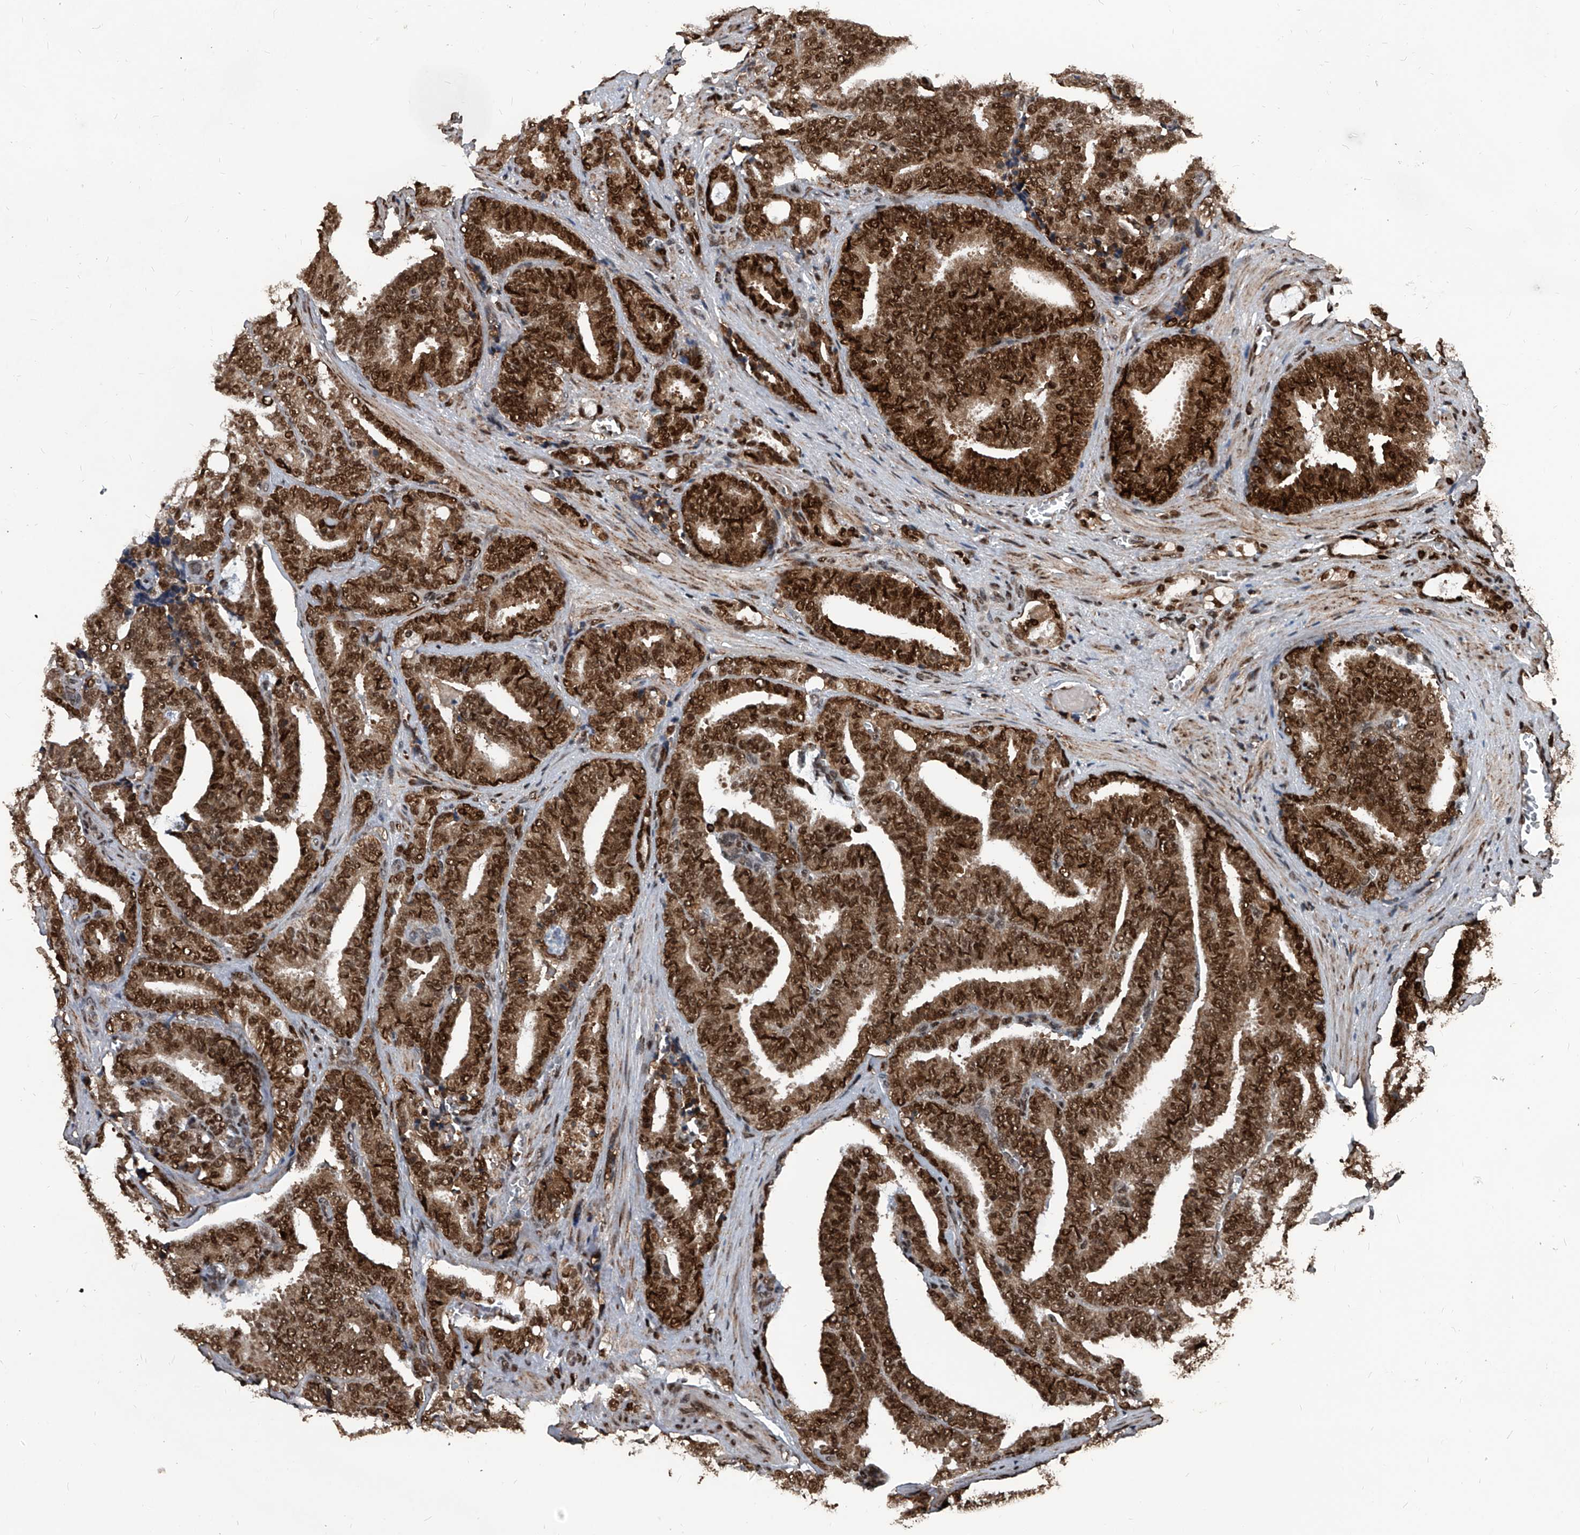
{"staining": {"intensity": "strong", "quantity": ">75%", "location": "cytoplasmic/membranous,nuclear"}, "tissue": "prostate cancer", "cell_type": "Tumor cells", "image_type": "cancer", "snomed": [{"axis": "morphology", "description": "Adenocarcinoma, High grade"}, {"axis": "topography", "description": "Prostate and seminal vesicle, NOS"}], "caption": "Prostate cancer (adenocarcinoma (high-grade)) tissue displays strong cytoplasmic/membranous and nuclear staining in approximately >75% of tumor cells", "gene": "FKBP5", "patient": {"sex": "male", "age": 67}}